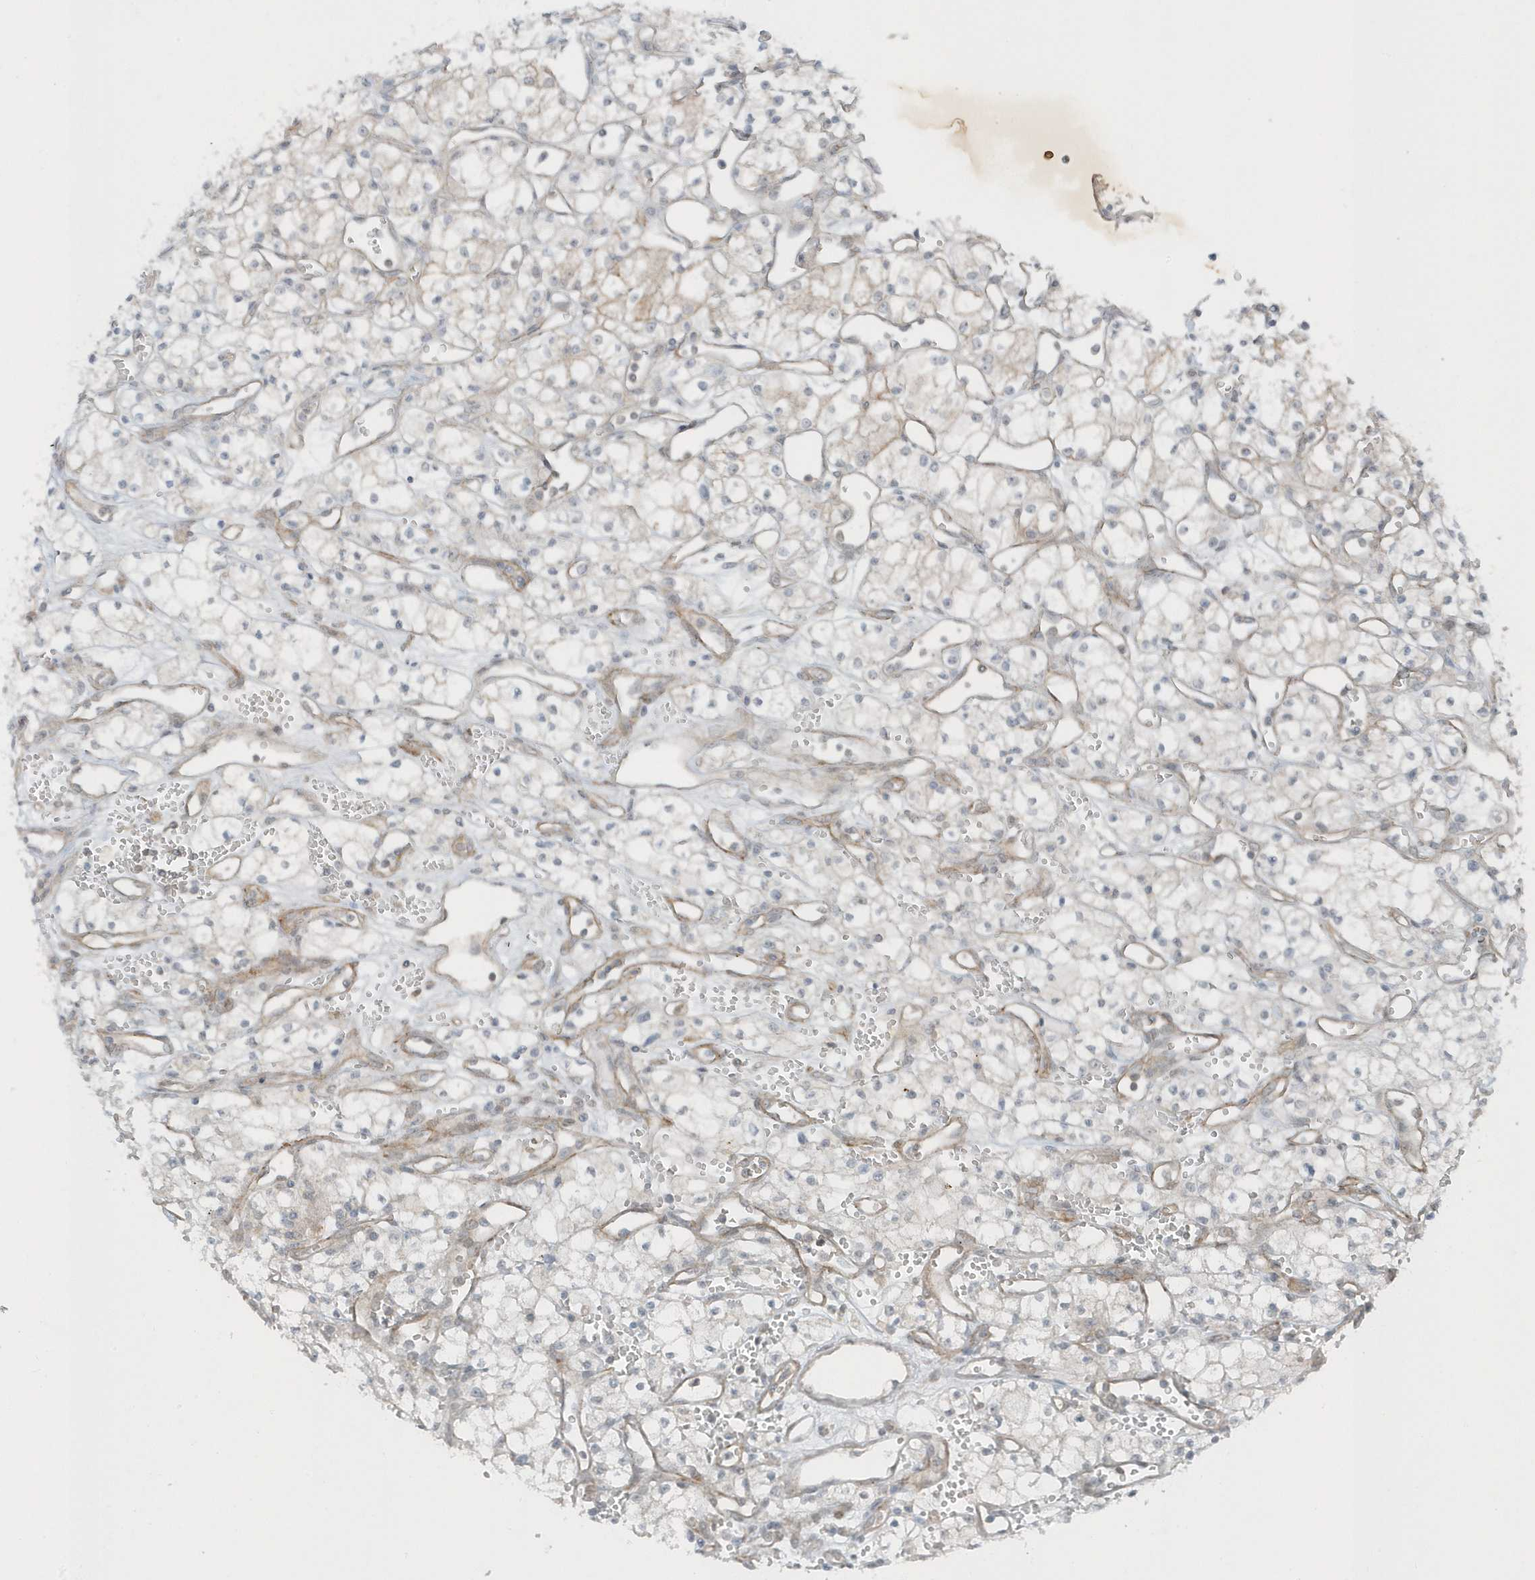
{"staining": {"intensity": "negative", "quantity": "none", "location": "none"}, "tissue": "renal cancer", "cell_type": "Tumor cells", "image_type": "cancer", "snomed": [{"axis": "morphology", "description": "Adenocarcinoma, NOS"}, {"axis": "topography", "description": "Kidney"}], "caption": "Human adenocarcinoma (renal) stained for a protein using IHC displays no positivity in tumor cells.", "gene": "PARD3B", "patient": {"sex": "male", "age": 59}}